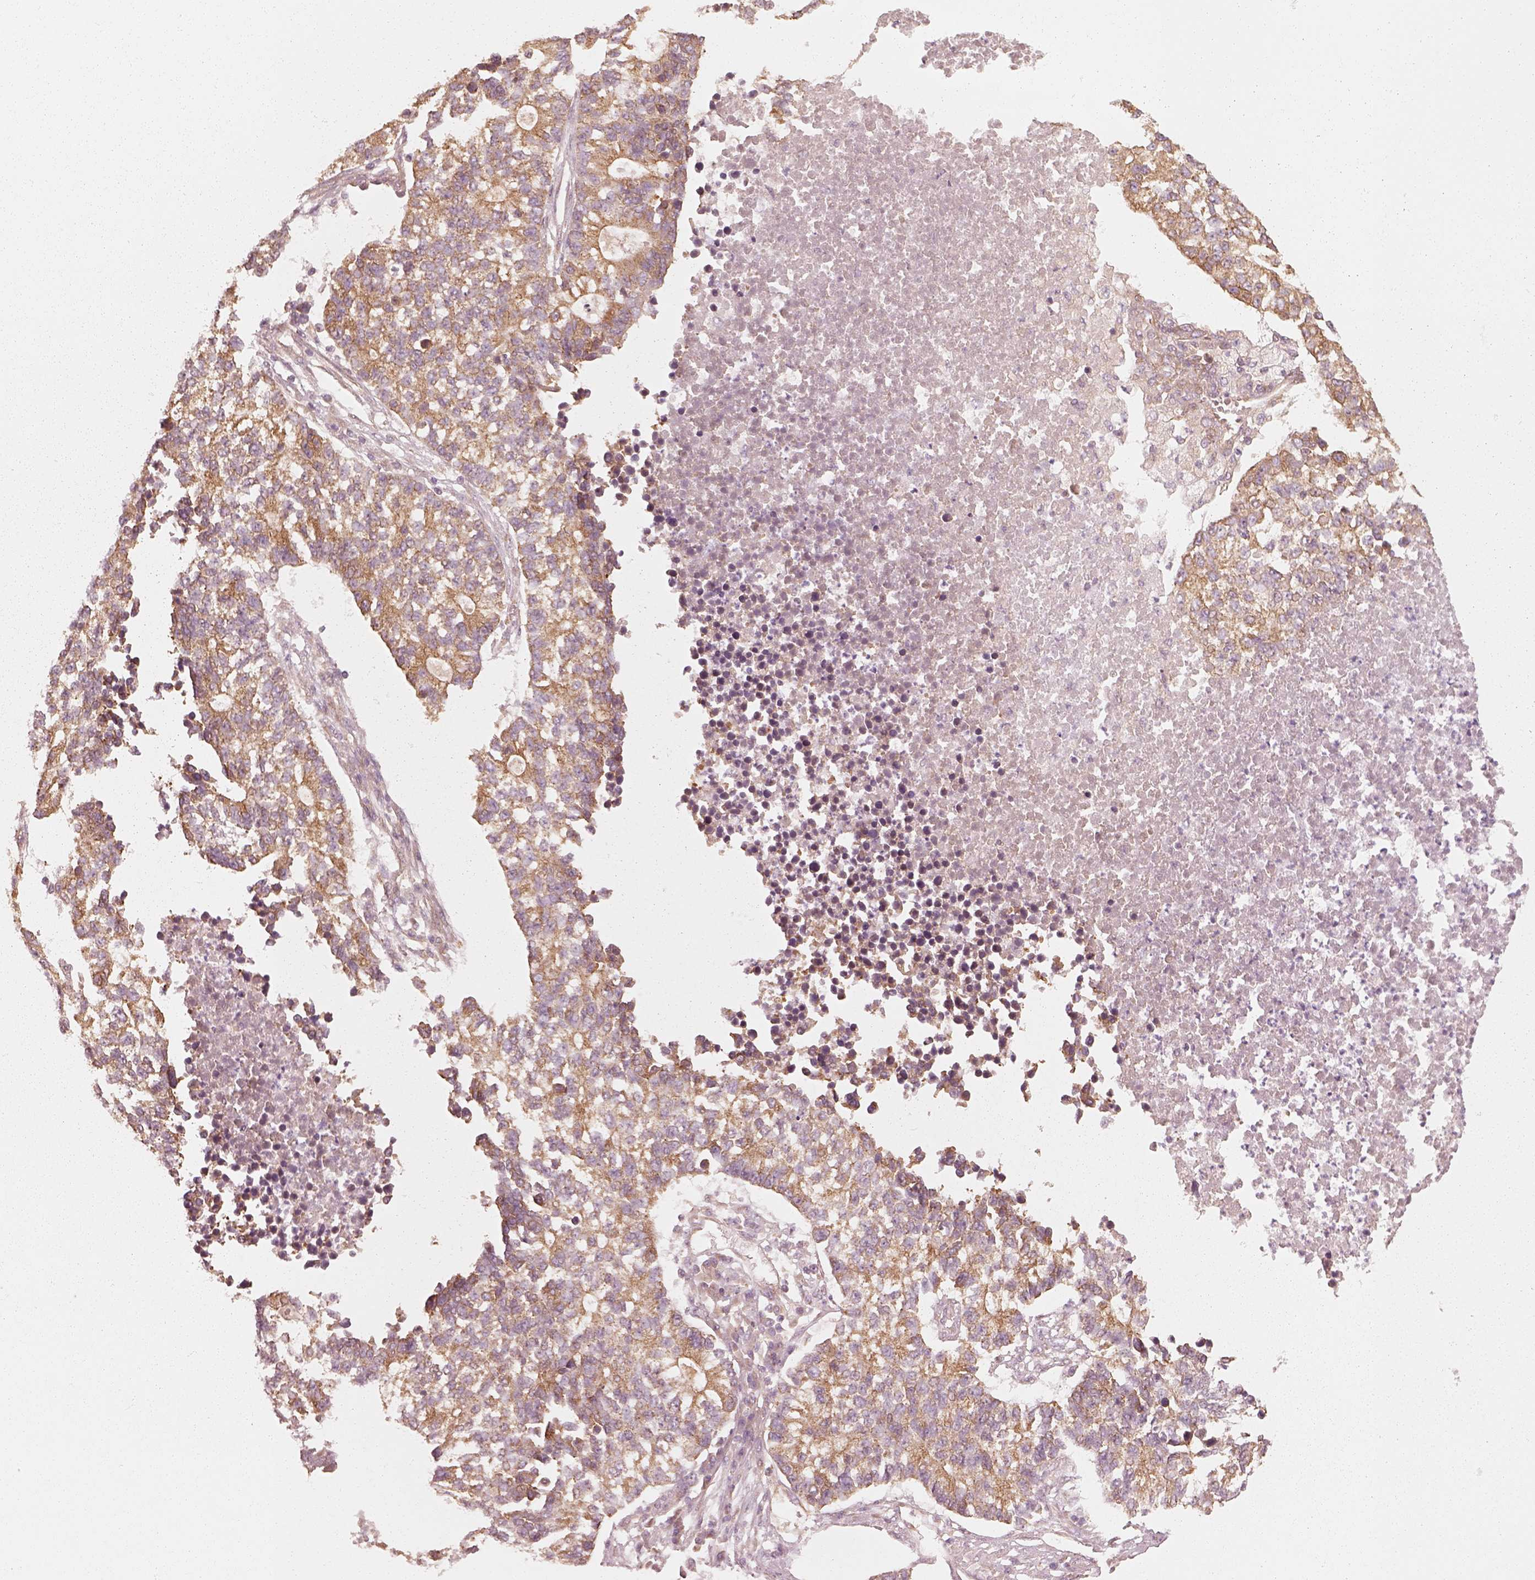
{"staining": {"intensity": "moderate", "quantity": ">75%", "location": "cytoplasmic/membranous"}, "tissue": "lung cancer", "cell_type": "Tumor cells", "image_type": "cancer", "snomed": [{"axis": "morphology", "description": "Adenocarcinoma, NOS"}, {"axis": "topography", "description": "Lung"}], "caption": "This is a micrograph of immunohistochemistry staining of adenocarcinoma (lung), which shows moderate staining in the cytoplasmic/membranous of tumor cells.", "gene": "CNOT2", "patient": {"sex": "male", "age": 57}}